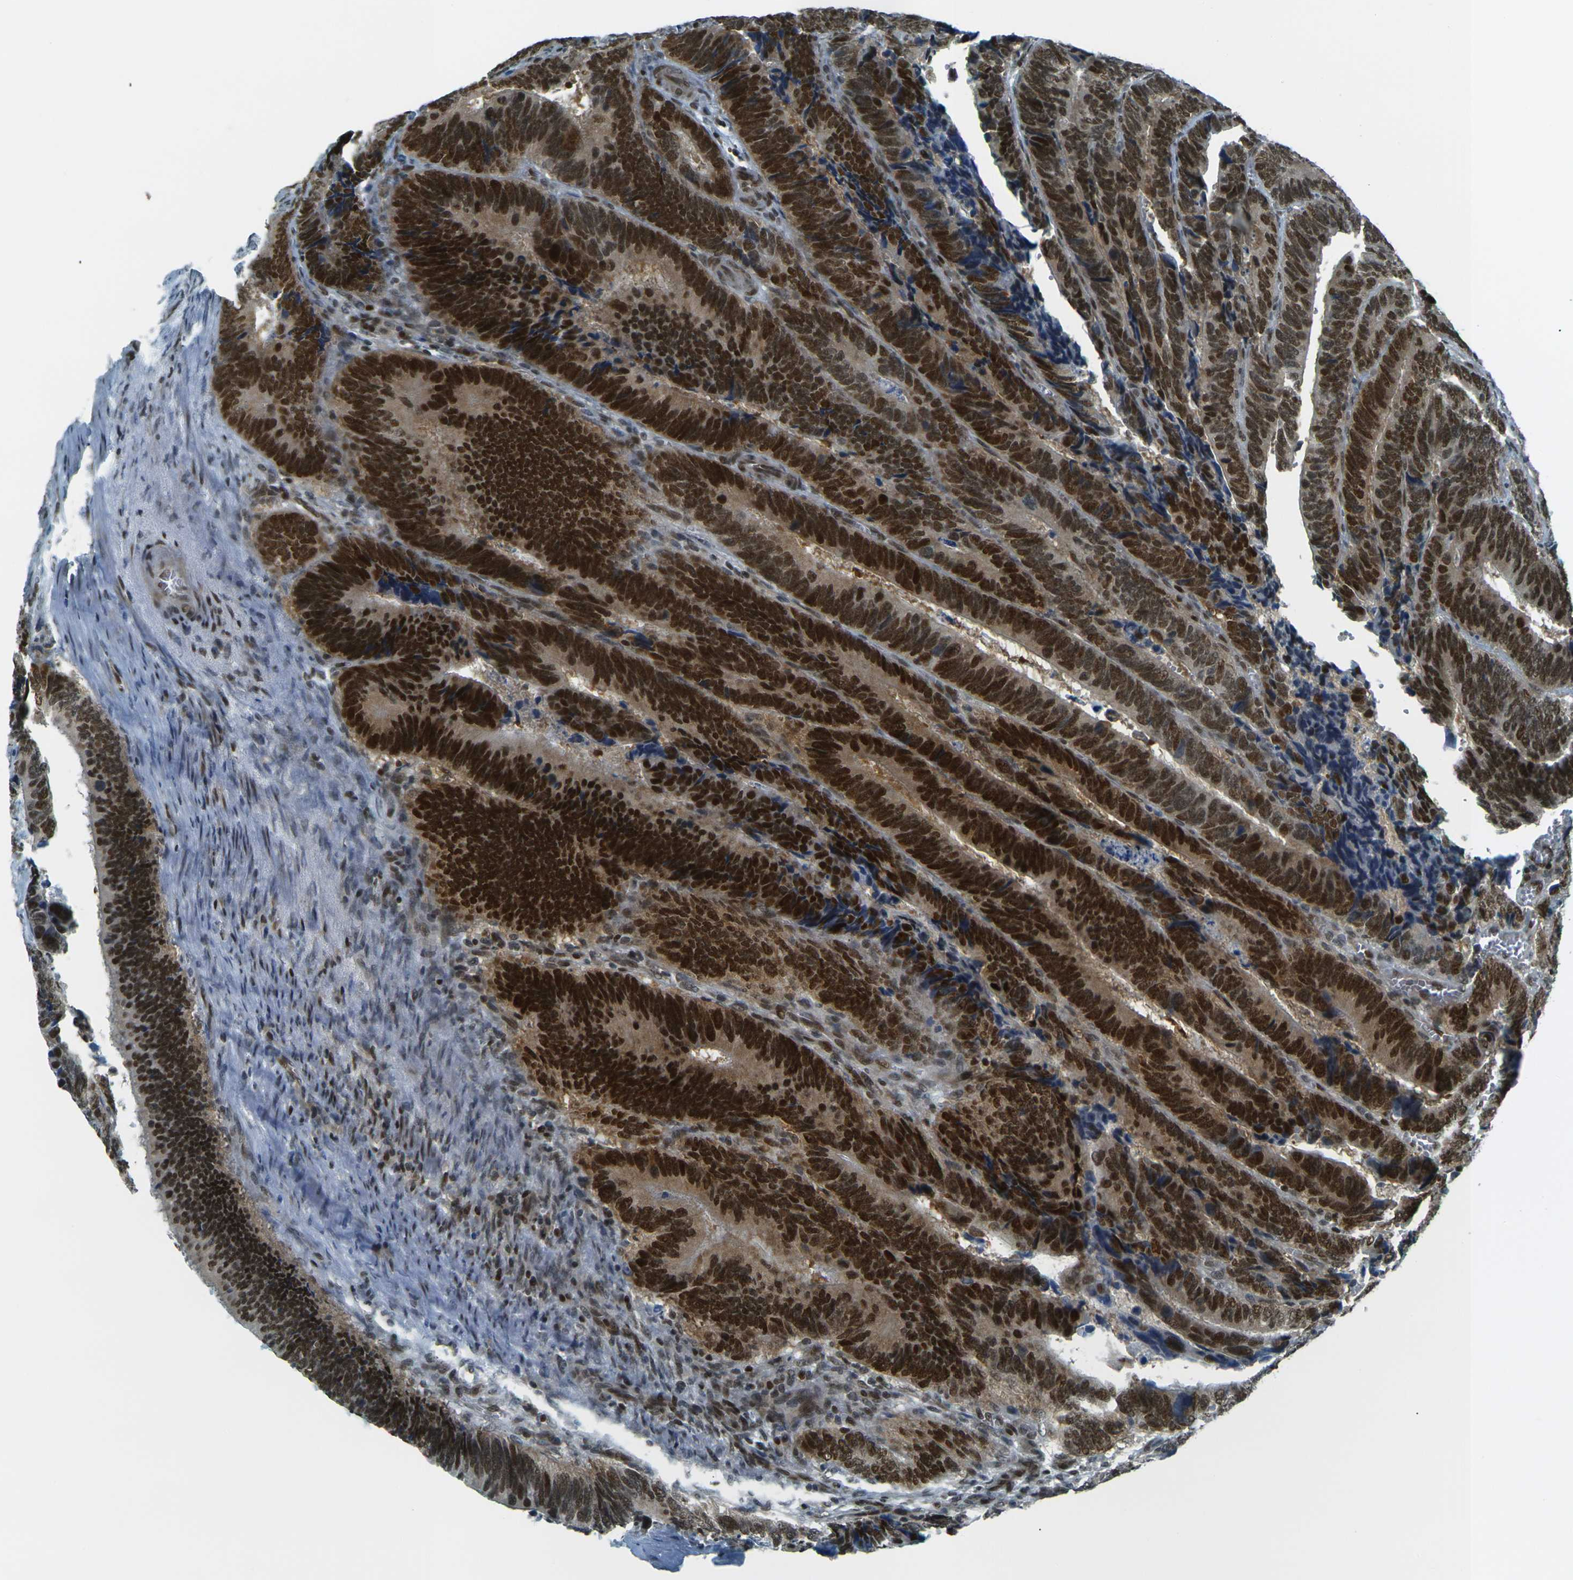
{"staining": {"intensity": "strong", "quantity": ">75%", "location": "cytoplasmic/membranous,nuclear"}, "tissue": "colorectal cancer", "cell_type": "Tumor cells", "image_type": "cancer", "snomed": [{"axis": "morphology", "description": "Adenocarcinoma, NOS"}, {"axis": "topography", "description": "Colon"}], "caption": "Colorectal adenocarcinoma stained with a brown dye shows strong cytoplasmic/membranous and nuclear positive staining in about >75% of tumor cells.", "gene": "NHEJ1", "patient": {"sex": "male", "age": 72}}